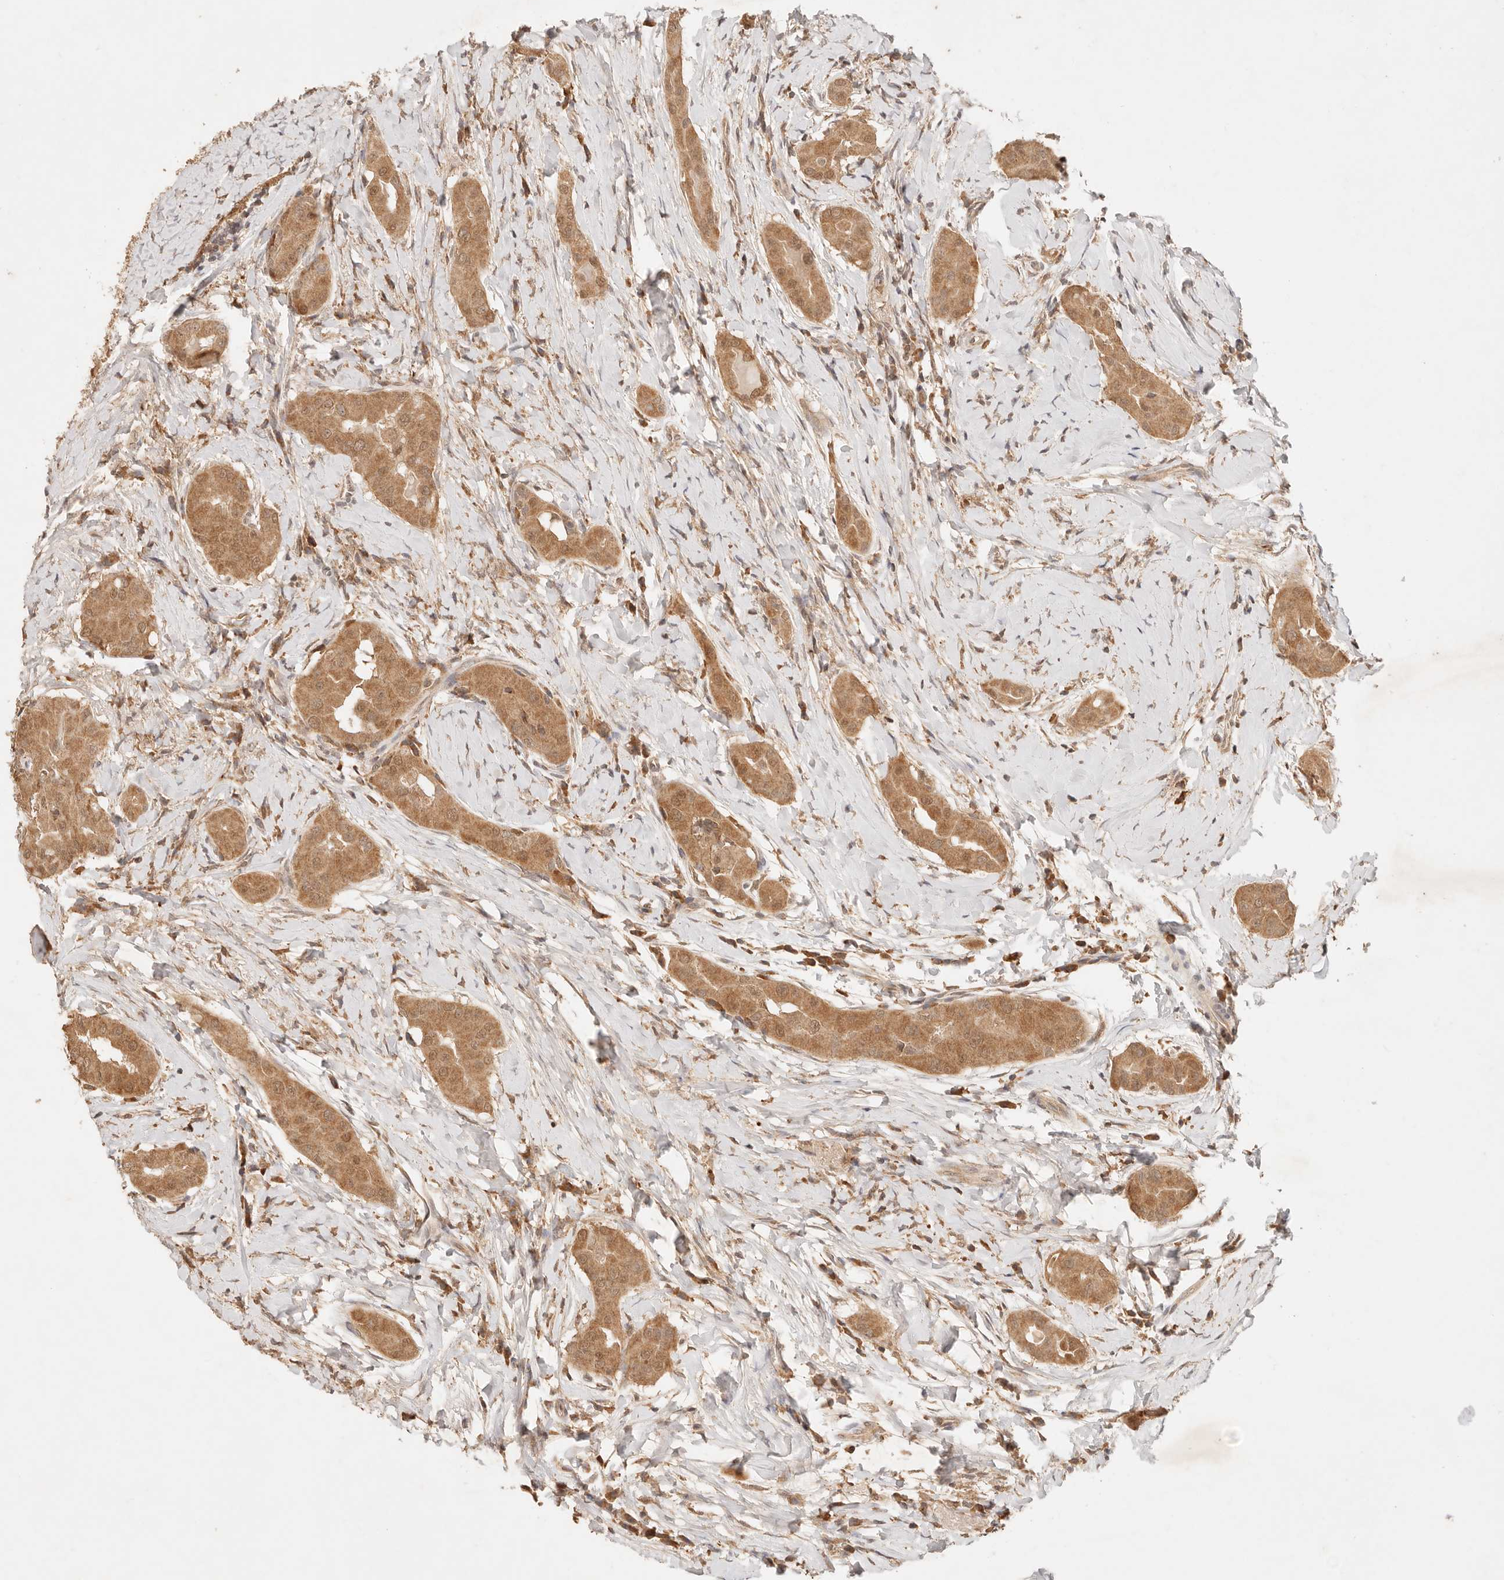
{"staining": {"intensity": "moderate", "quantity": ">75%", "location": "cytoplasmic/membranous,nuclear"}, "tissue": "thyroid cancer", "cell_type": "Tumor cells", "image_type": "cancer", "snomed": [{"axis": "morphology", "description": "Papillary adenocarcinoma, NOS"}, {"axis": "topography", "description": "Thyroid gland"}], "caption": "Thyroid cancer (papillary adenocarcinoma) stained for a protein (brown) reveals moderate cytoplasmic/membranous and nuclear positive positivity in about >75% of tumor cells.", "gene": "TRIM11", "patient": {"sex": "male", "age": 33}}